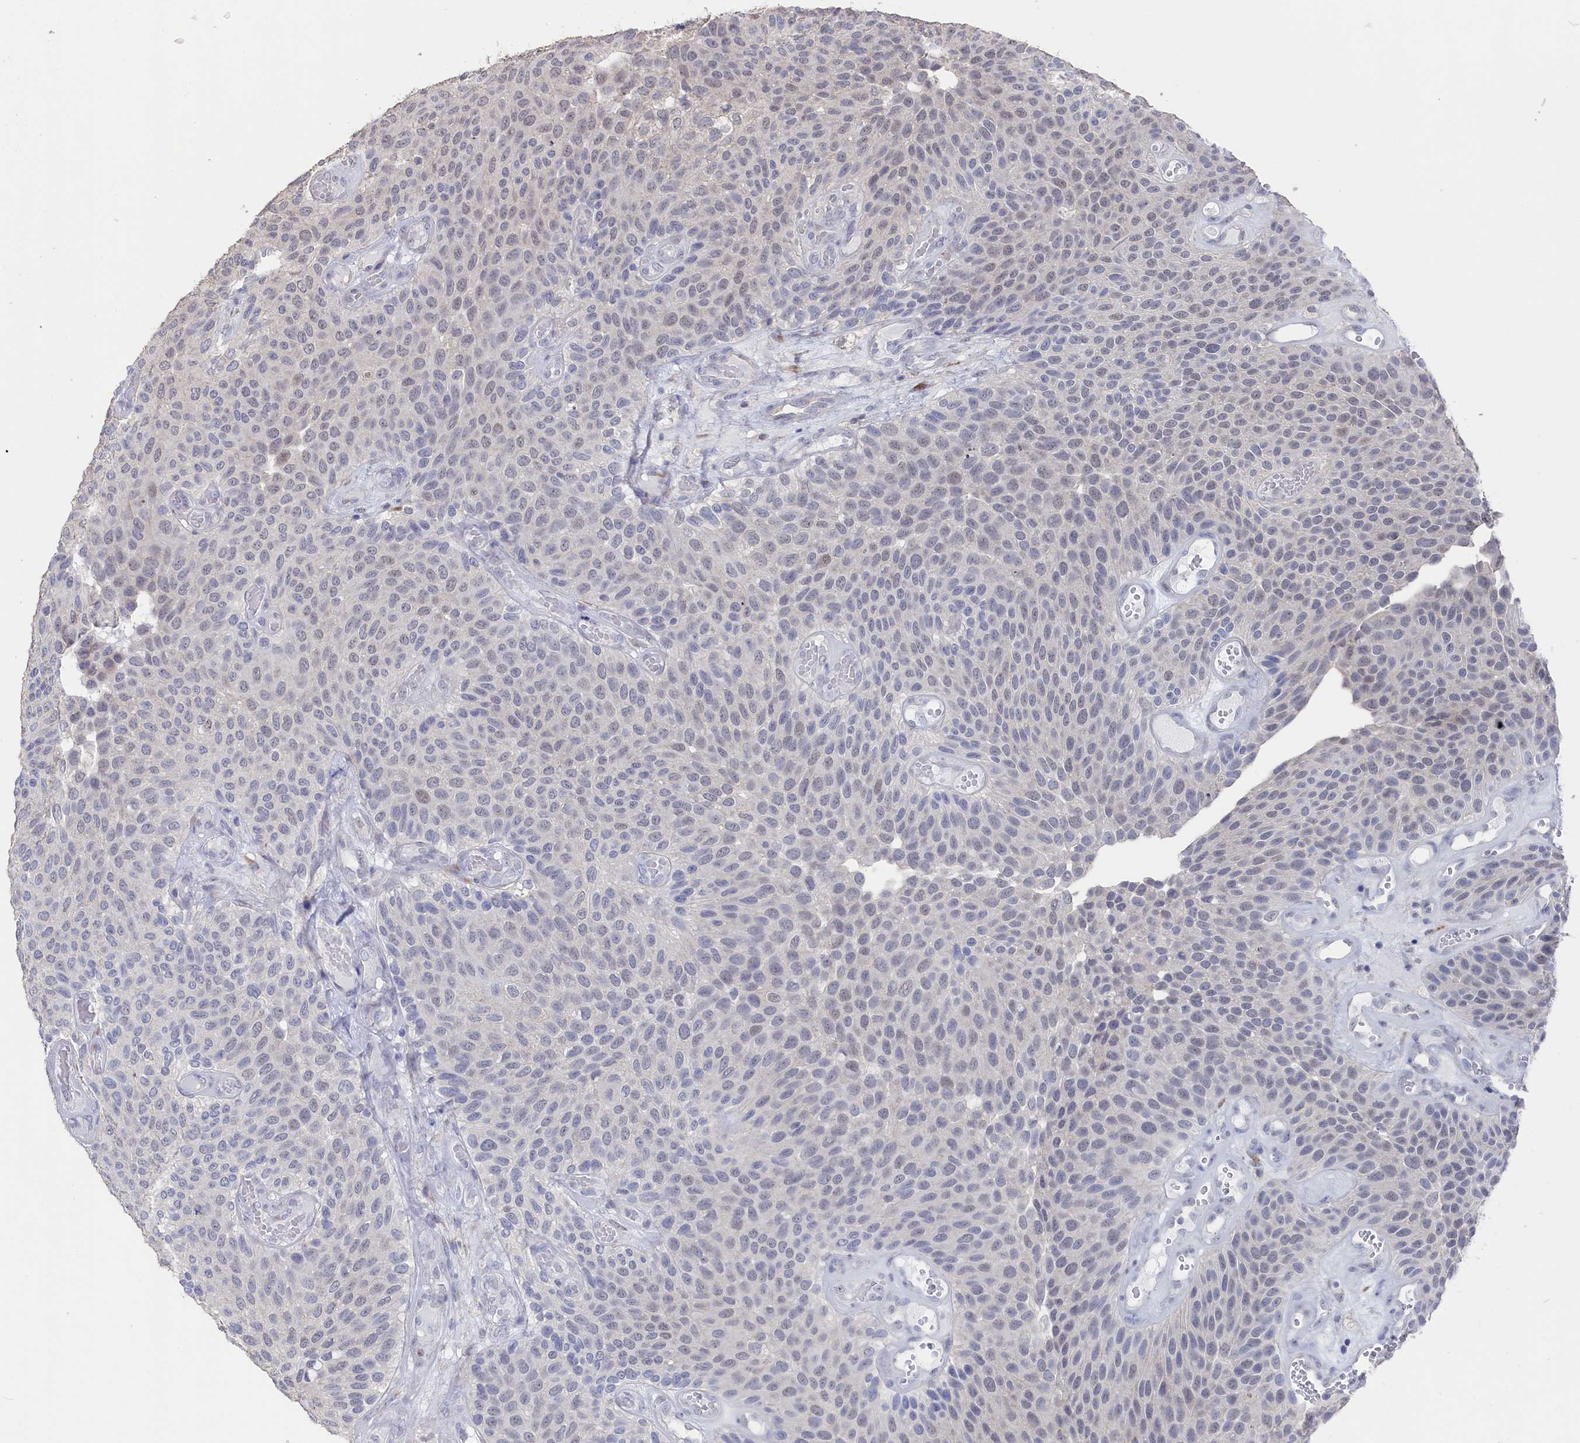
{"staining": {"intensity": "negative", "quantity": "none", "location": "none"}, "tissue": "urothelial cancer", "cell_type": "Tumor cells", "image_type": "cancer", "snomed": [{"axis": "morphology", "description": "Urothelial carcinoma, Low grade"}, {"axis": "topography", "description": "Urinary bladder"}], "caption": "DAB (3,3'-diaminobenzidine) immunohistochemical staining of human urothelial carcinoma (low-grade) displays no significant staining in tumor cells.", "gene": "SEMG2", "patient": {"sex": "male", "age": 89}}